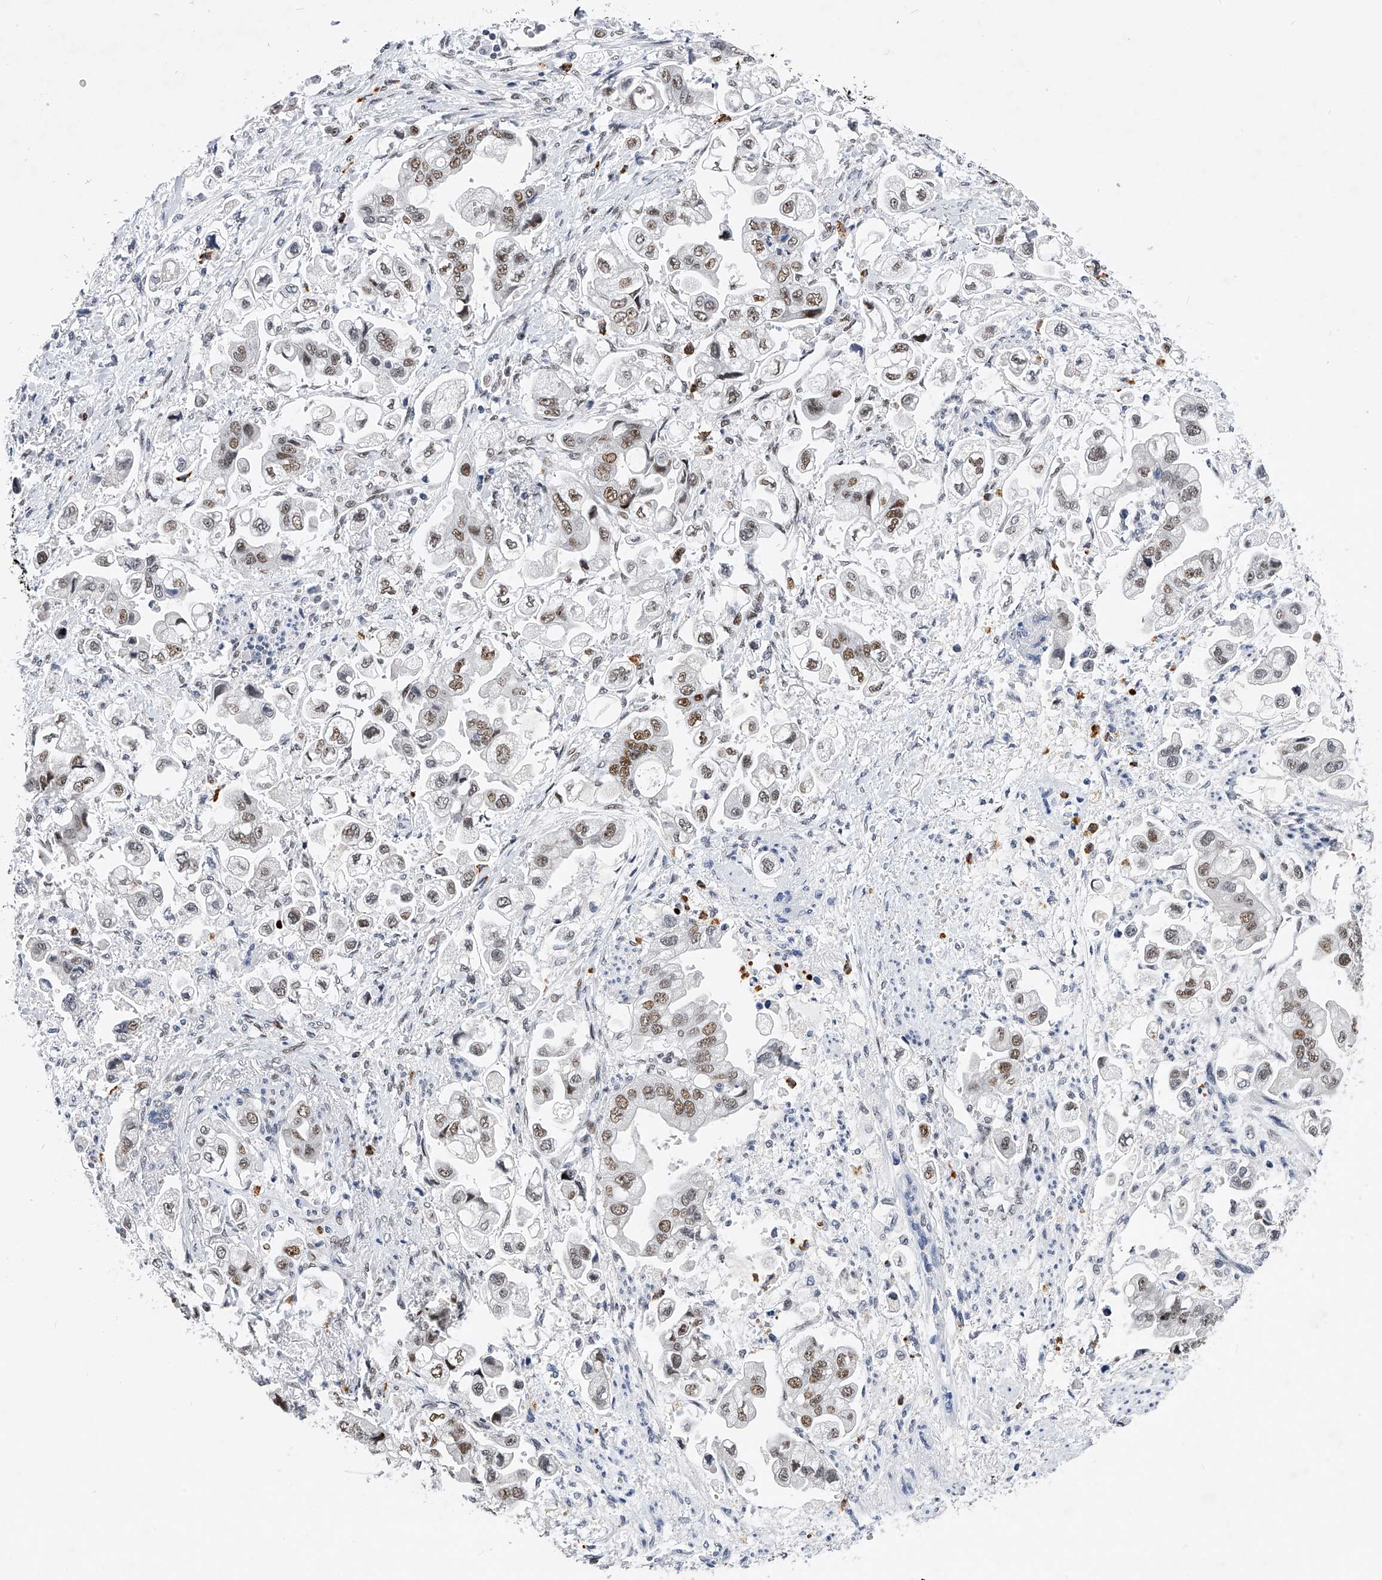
{"staining": {"intensity": "moderate", "quantity": ">75%", "location": "nuclear"}, "tissue": "stomach cancer", "cell_type": "Tumor cells", "image_type": "cancer", "snomed": [{"axis": "morphology", "description": "Adenocarcinoma, NOS"}, {"axis": "topography", "description": "Stomach"}], "caption": "Stomach adenocarcinoma stained for a protein demonstrates moderate nuclear positivity in tumor cells. Nuclei are stained in blue.", "gene": "TESK2", "patient": {"sex": "male", "age": 62}}